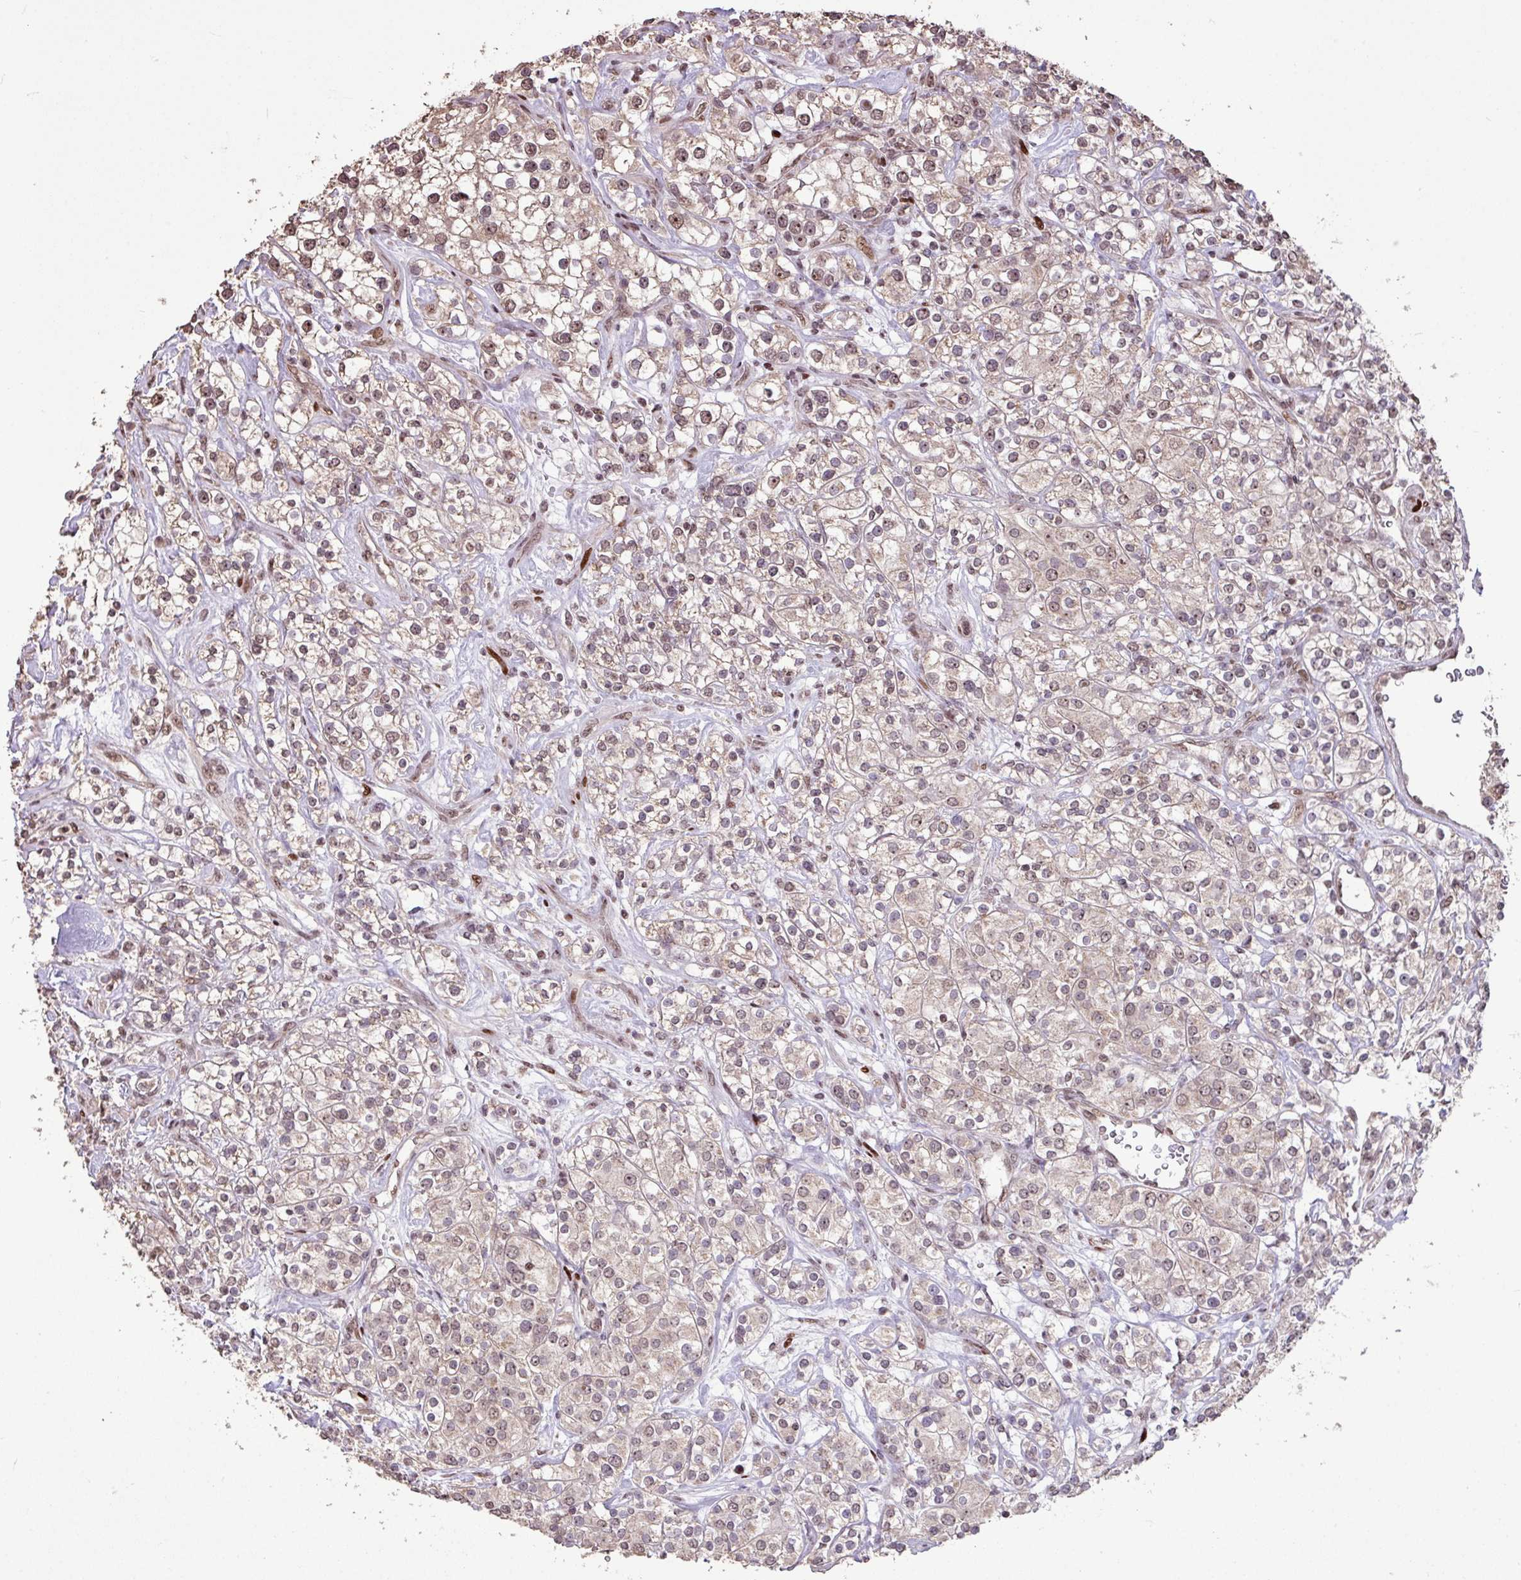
{"staining": {"intensity": "weak", "quantity": "25%-75%", "location": "cytoplasmic/membranous,nuclear"}, "tissue": "renal cancer", "cell_type": "Tumor cells", "image_type": "cancer", "snomed": [{"axis": "morphology", "description": "Adenocarcinoma, NOS"}, {"axis": "topography", "description": "Kidney"}], "caption": "The immunohistochemical stain shows weak cytoplasmic/membranous and nuclear staining in tumor cells of adenocarcinoma (renal) tissue. Ihc stains the protein of interest in brown and the nuclei are stained blue.", "gene": "ZNF709", "patient": {"sex": "male", "age": 77}}